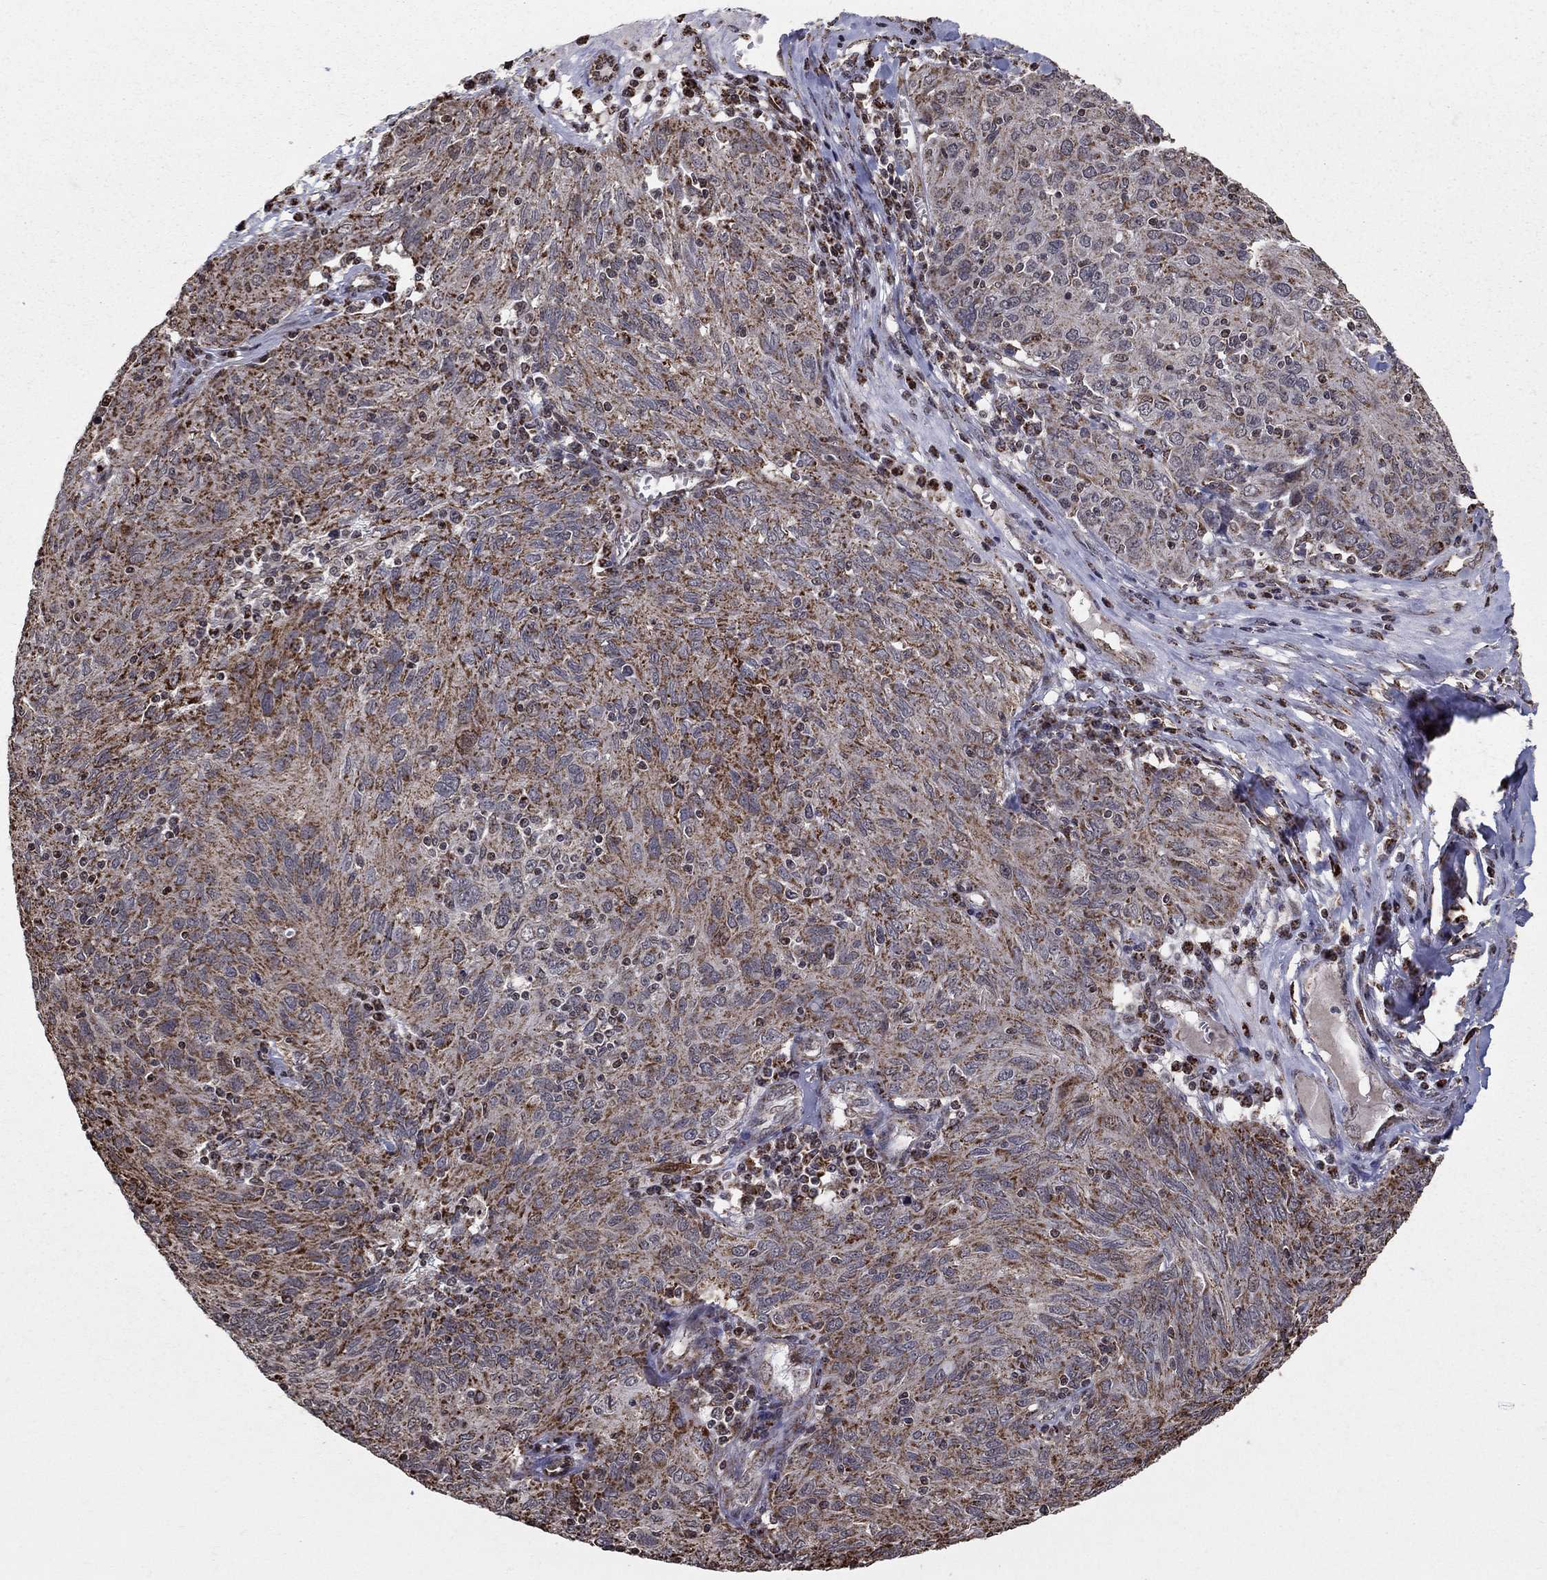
{"staining": {"intensity": "moderate", "quantity": "25%-75%", "location": "cytoplasmic/membranous"}, "tissue": "ovarian cancer", "cell_type": "Tumor cells", "image_type": "cancer", "snomed": [{"axis": "morphology", "description": "Carcinoma, endometroid"}, {"axis": "topography", "description": "Ovary"}], "caption": "Ovarian cancer stained with a brown dye exhibits moderate cytoplasmic/membranous positive staining in approximately 25%-75% of tumor cells.", "gene": "ACOT13", "patient": {"sex": "female", "age": 50}}